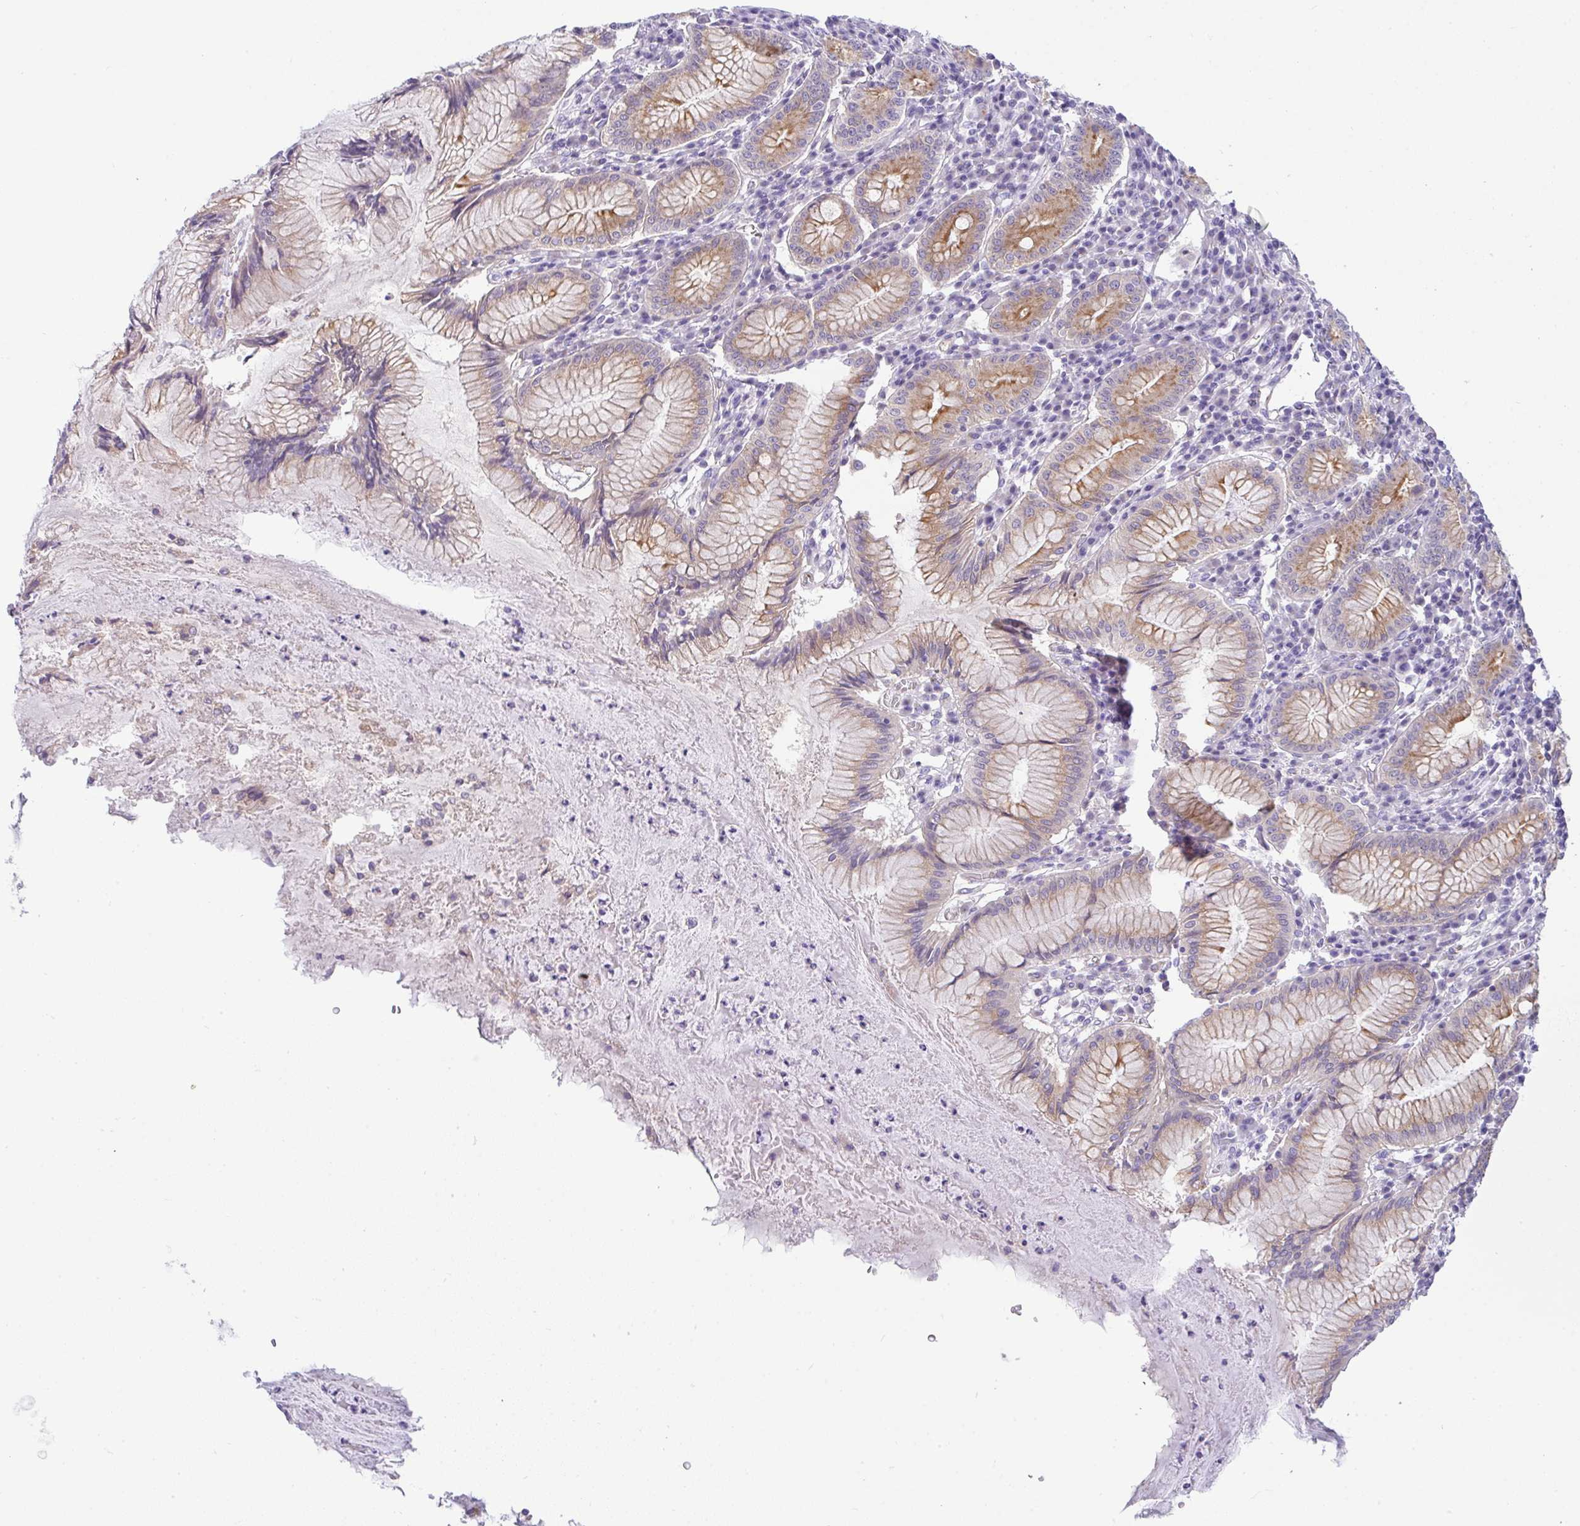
{"staining": {"intensity": "moderate", "quantity": "25%-75%", "location": "cytoplasmic/membranous"}, "tissue": "stomach", "cell_type": "Glandular cells", "image_type": "normal", "snomed": [{"axis": "morphology", "description": "Normal tissue, NOS"}, {"axis": "topography", "description": "Stomach"}], "caption": "Immunohistochemistry of normal stomach reveals medium levels of moderate cytoplasmic/membranous positivity in approximately 25%-75% of glandular cells.", "gene": "FAM177A1", "patient": {"sex": "male", "age": 55}}